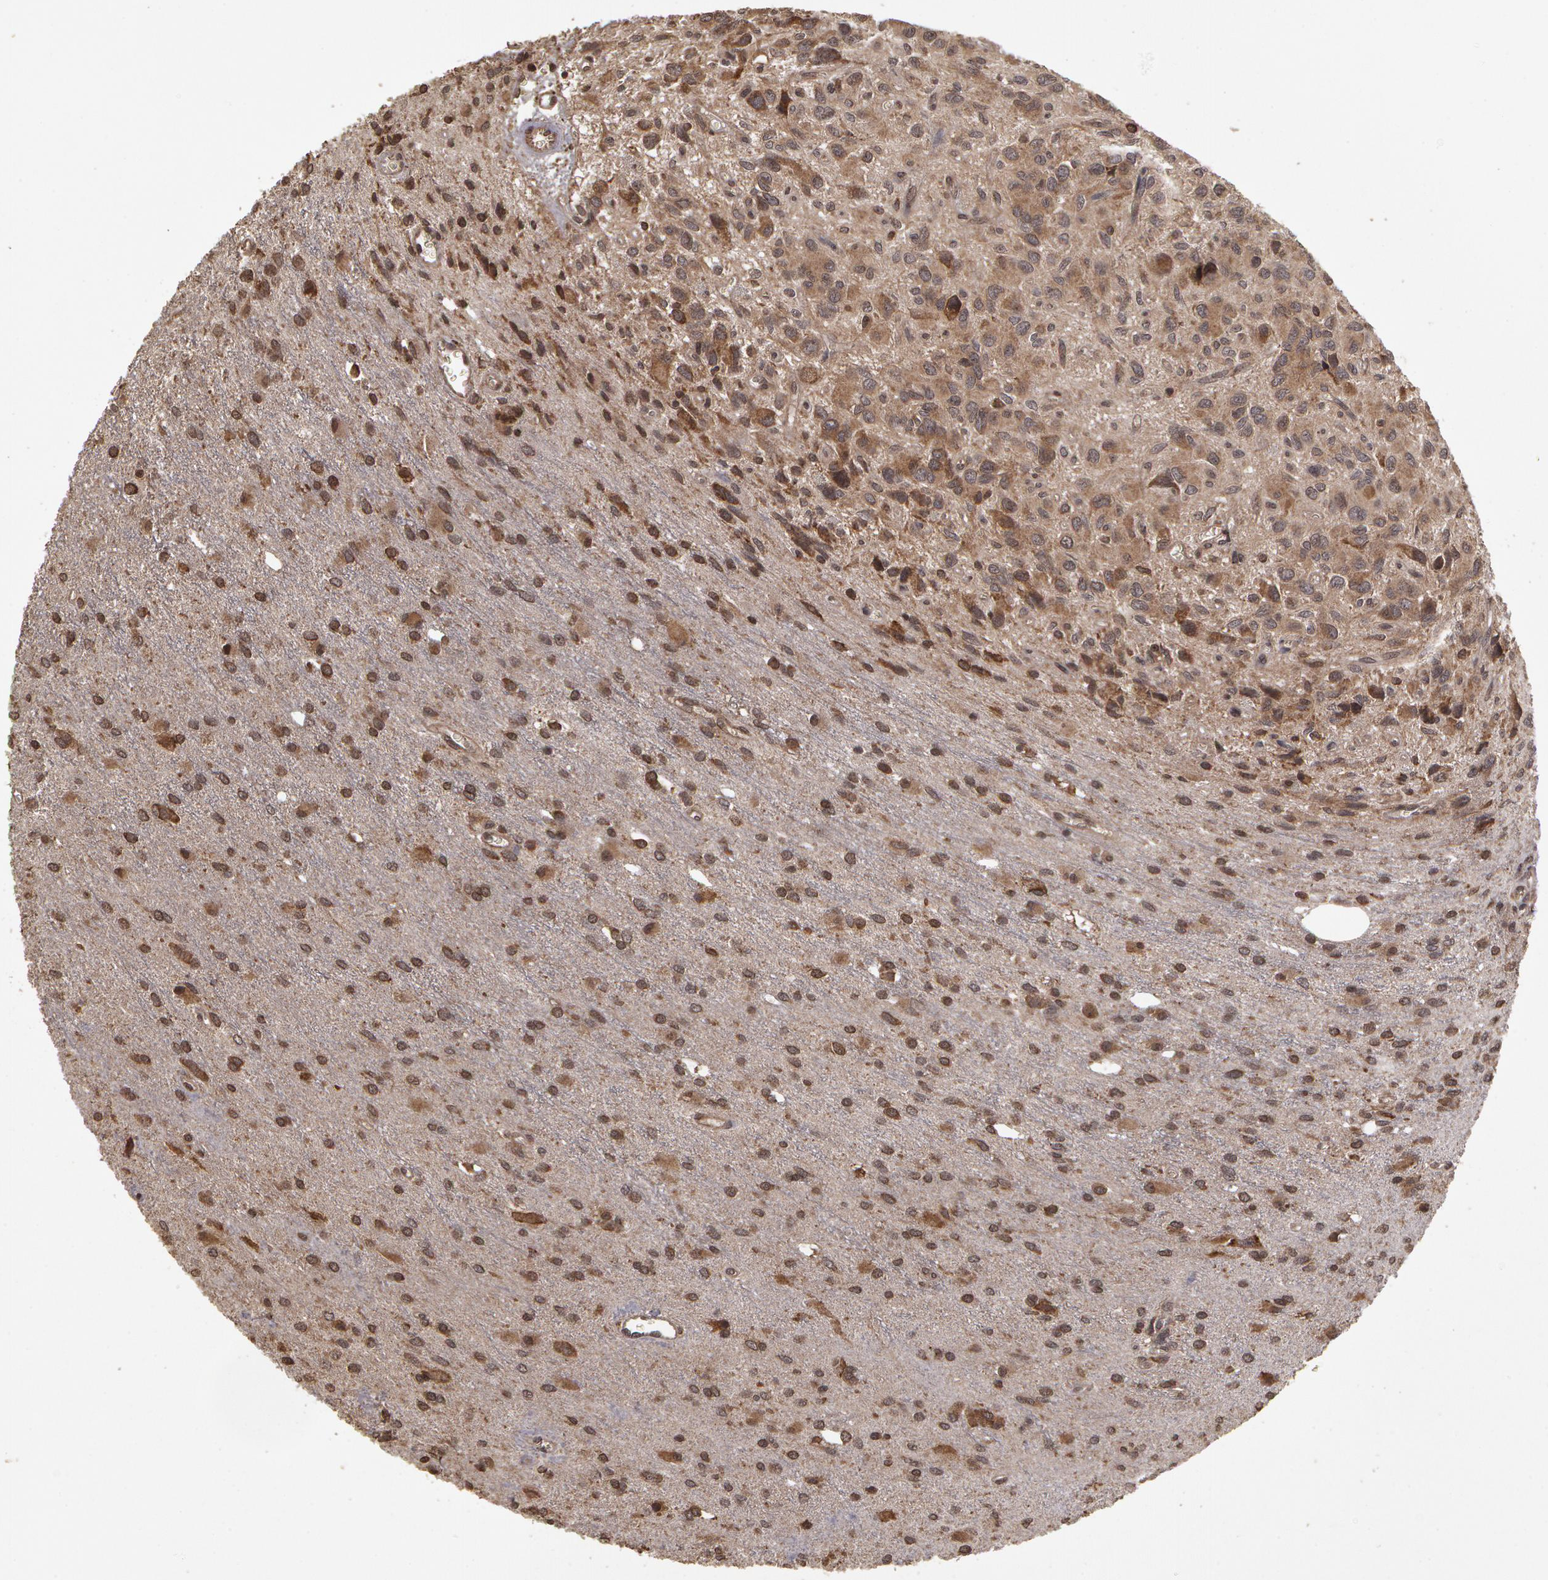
{"staining": {"intensity": "weak", "quantity": "25%-75%", "location": "cytoplasmic/membranous"}, "tissue": "glioma", "cell_type": "Tumor cells", "image_type": "cancer", "snomed": [{"axis": "morphology", "description": "Glioma, malignant, Low grade"}, {"axis": "topography", "description": "Brain"}], "caption": "Human low-grade glioma (malignant) stained with a protein marker shows weak staining in tumor cells.", "gene": "CALR", "patient": {"sex": "female", "age": 15}}